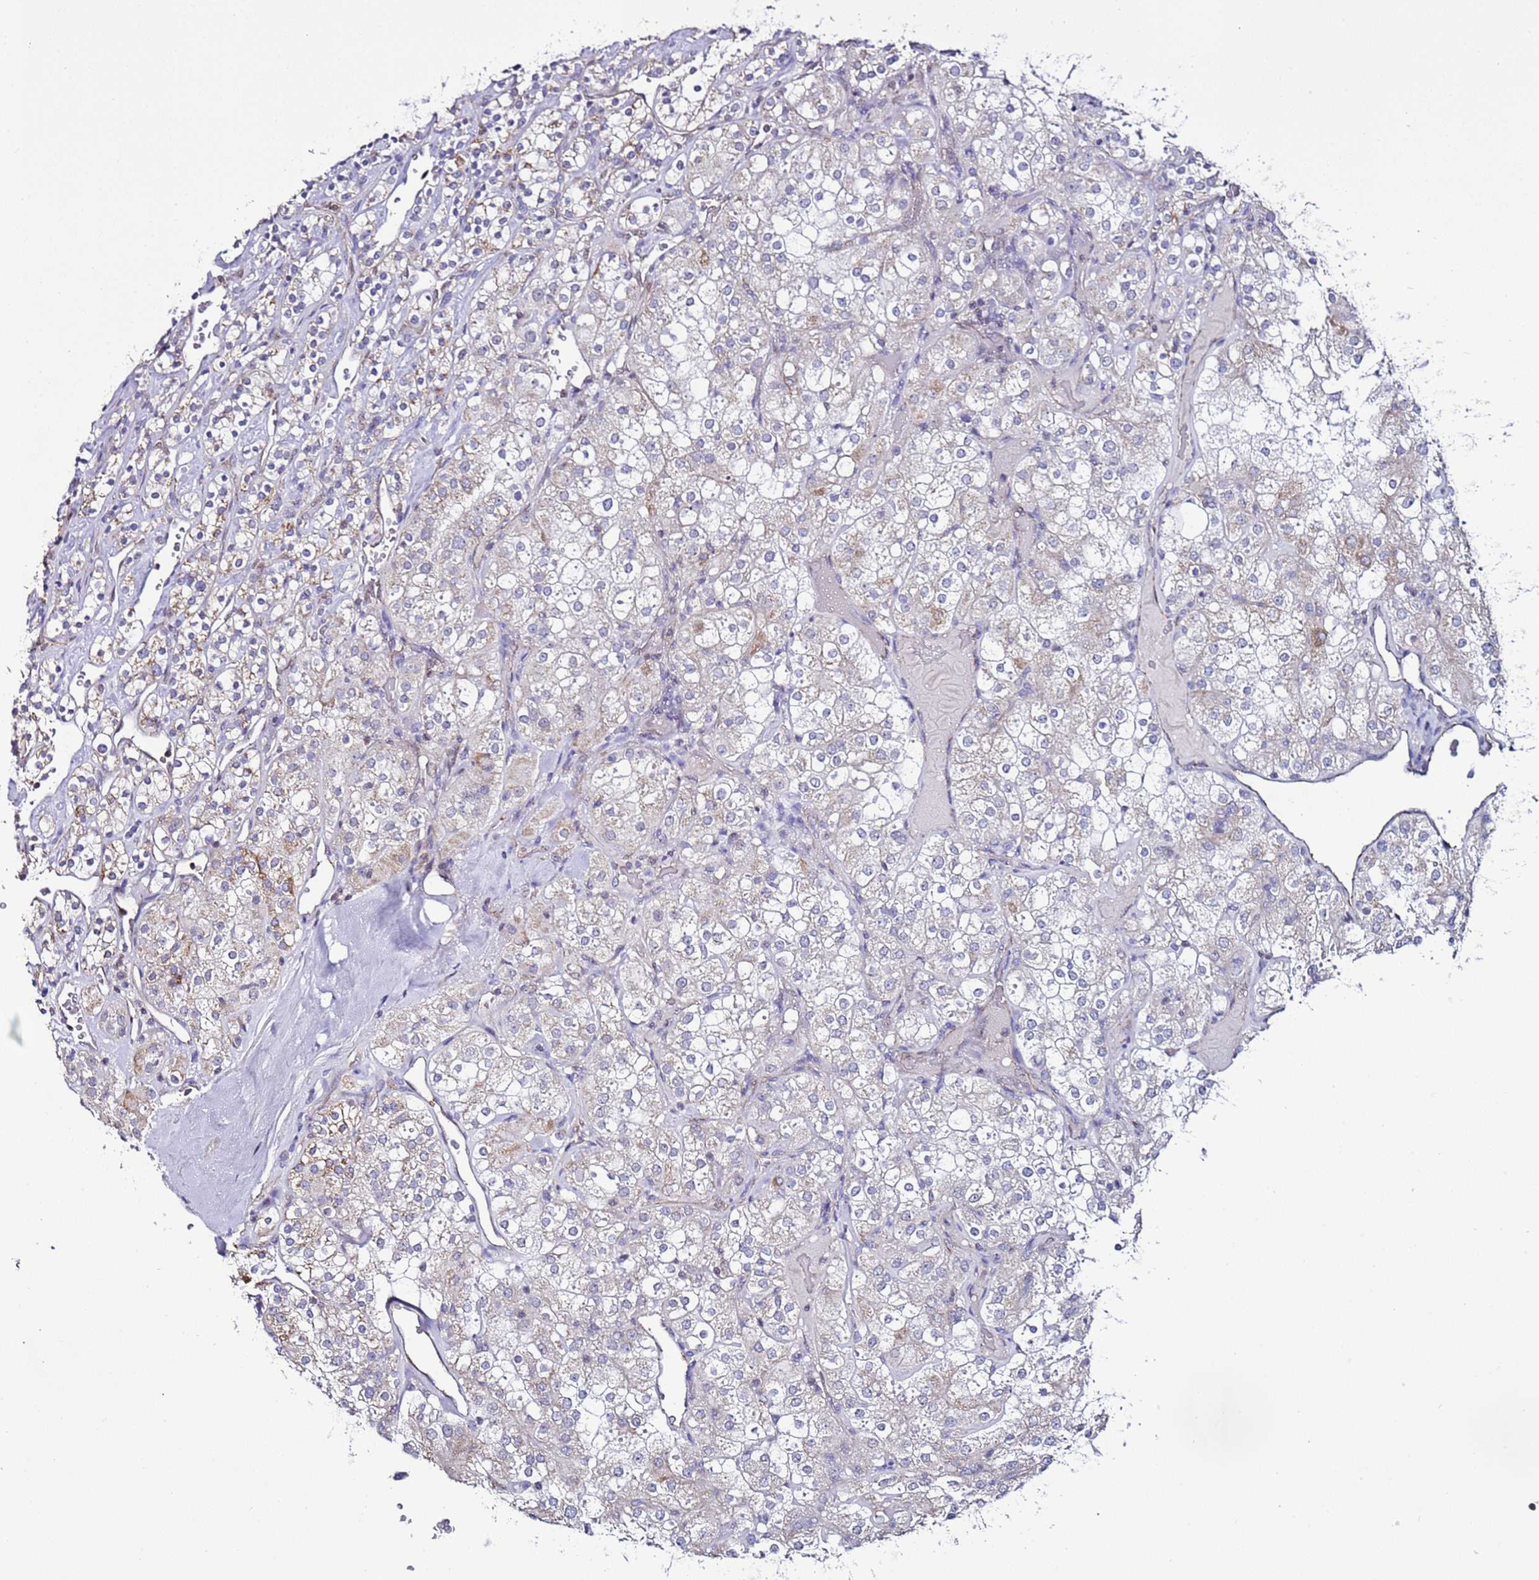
{"staining": {"intensity": "weak", "quantity": "<25%", "location": "cytoplasmic/membranous"}, "tissue": "renal cancer", "cell_type": "Tumor cells", "image_type": "cancer", "snomed": [{"axis": "morphology", "description": "Adenocarcinoma, NOS"}, {"axis": "topography", "description": "Kidney"}], "caption": "Micrograph shows no protein staining in tumor cells of adenocarcinoma (renal) tissue. (DAB (3,3'-diaminobenzidine) immunohistochemistry visualized using brightfield microscopy, high magnification).", "gene": "TENM3", "patient": {"sex": "male", "age": 77}}